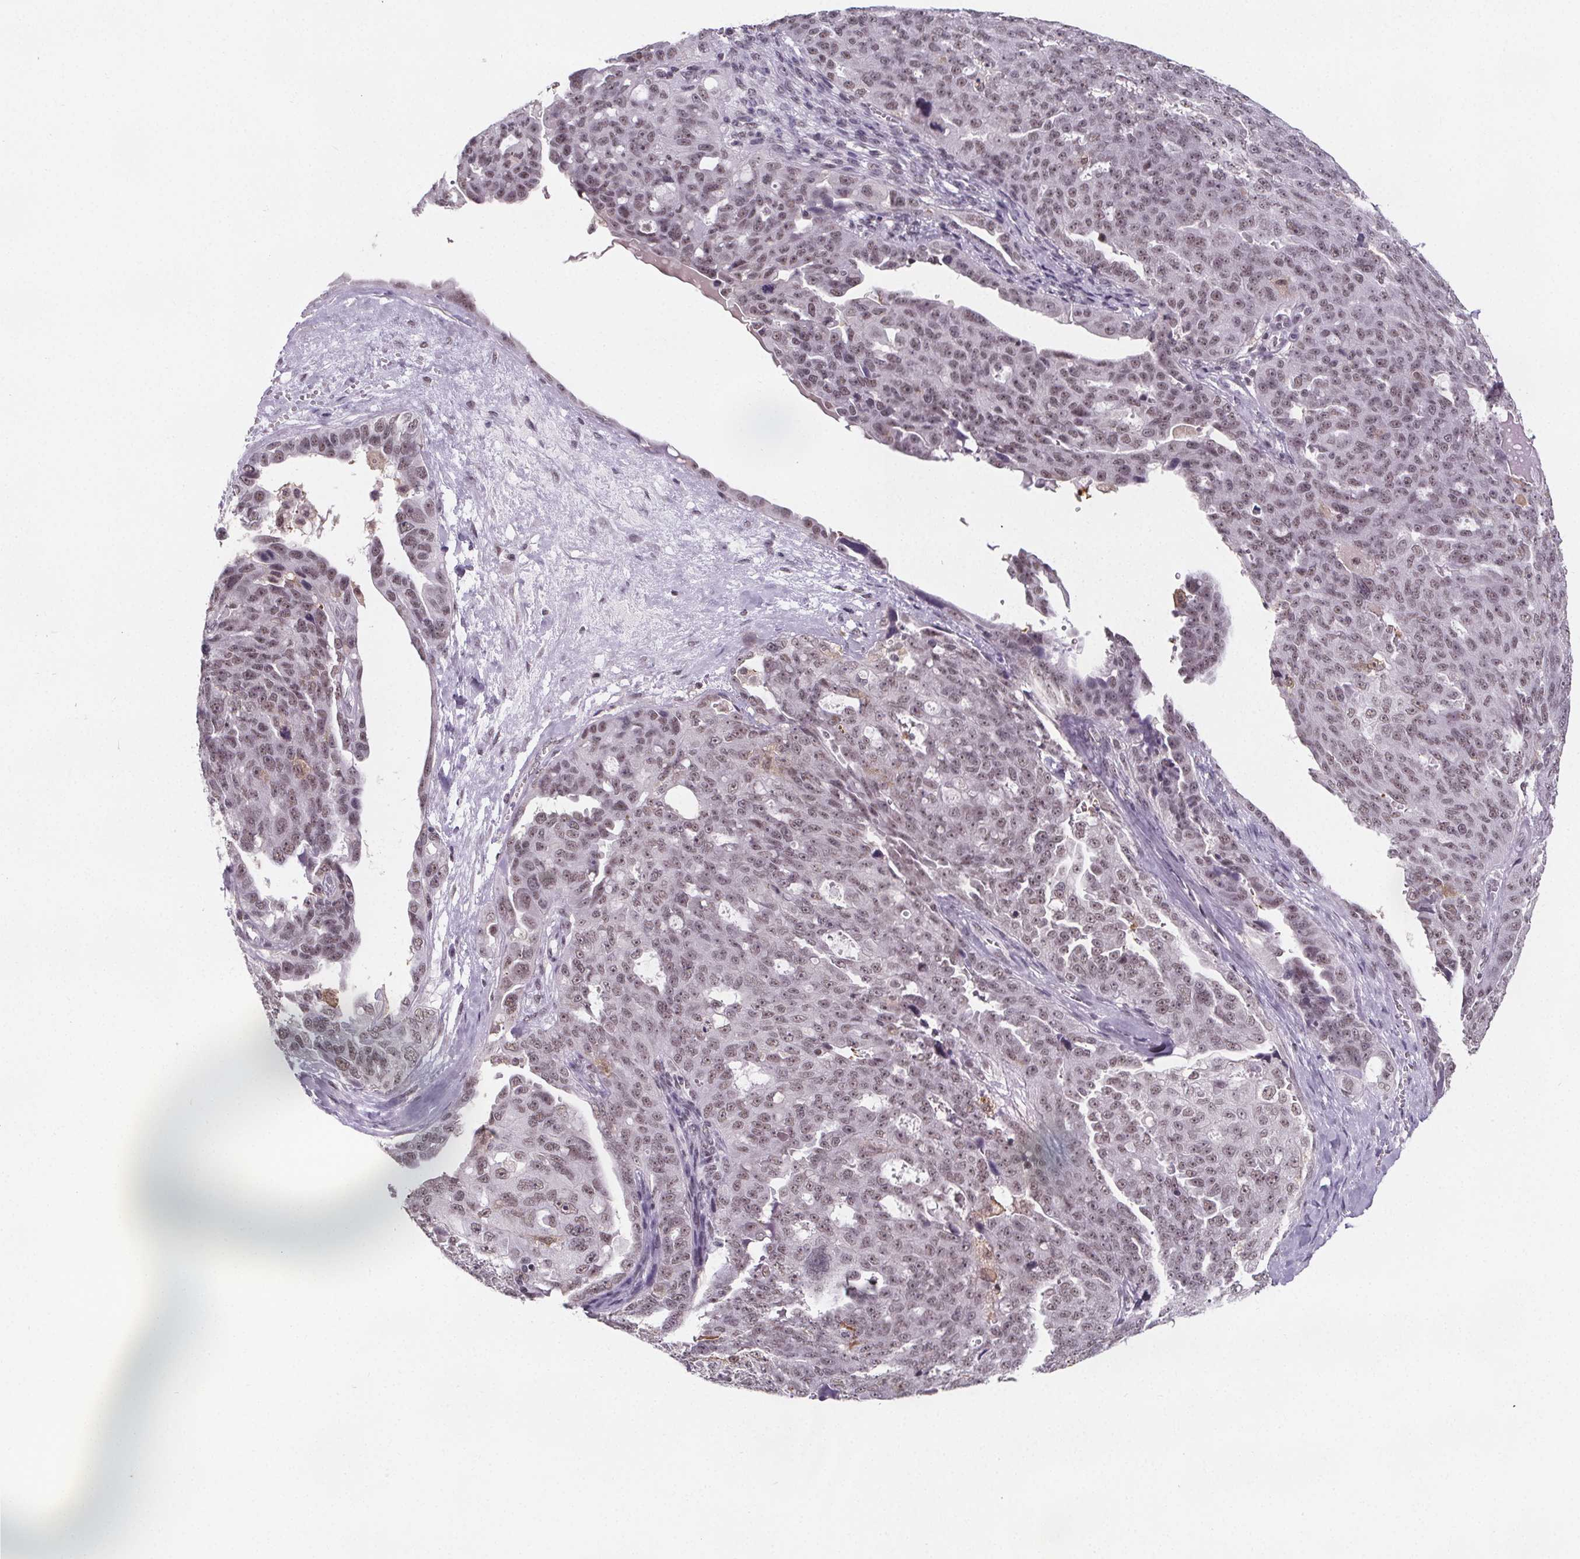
{"staining": {"intensity": "weak", "quantity": ">75%", "location": "nuclear"}, "tissue": "ovarian cancer", "cell_type": "Tumor cells", "image_type": "cancer", "snomed": [{"axis": "morphology", "description": "Carcinoma, endometroid"}, {"axis": "topography", "description": "Ovary"}], "caption": "Tumor cells exhibit low levels of weak nuclear staining in approximately >75% of cells in human ovarian cancer.", "gene": "ZNF572", "patient": {"sex": "female", "age": 70}}